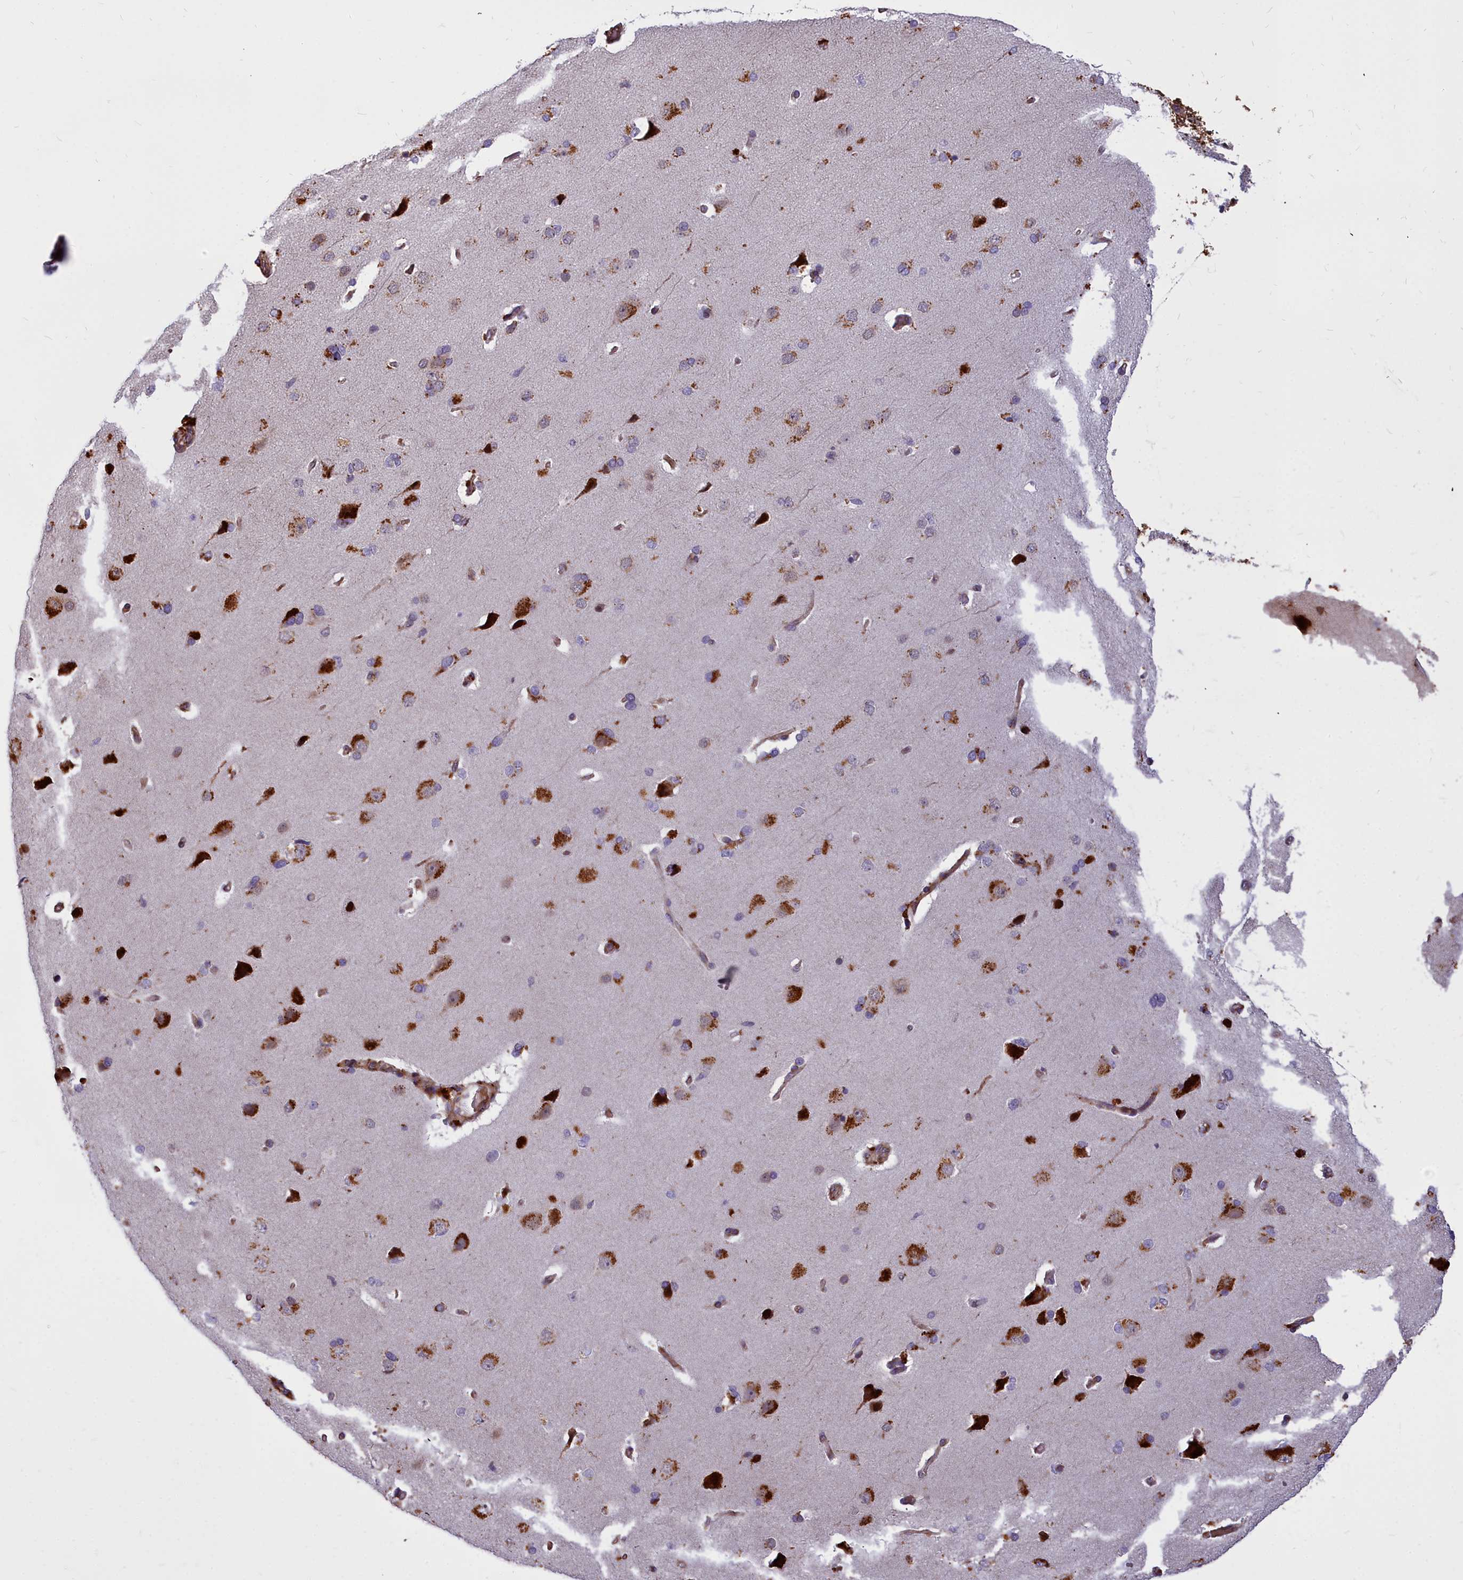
{"staining": {"intensity": "moderate", "quantity": ">75%", "location": "cytoplasmic/membranous"}, "tissue": "cerebral cortex", "cell_type": "Endothelial cells", "image_type": "normal", "snomed": [{"axis": "morphology", "description": "Normal tissue, NOS"}, {"axis": "topography", "description": "Cerebral cortex"}], "caption": "Protein analysis of normal cerebral cortex shows moderate cytoplasmic/membranous positivity in about >75% of endothelial cells. The protein of interest is stained brown, and the nuclei are stained in blue (DAB IHC with brightfield microscopy, high magnification).", "gene": "GLYATL3", "patient": {"sex": "male", "age": 62}}